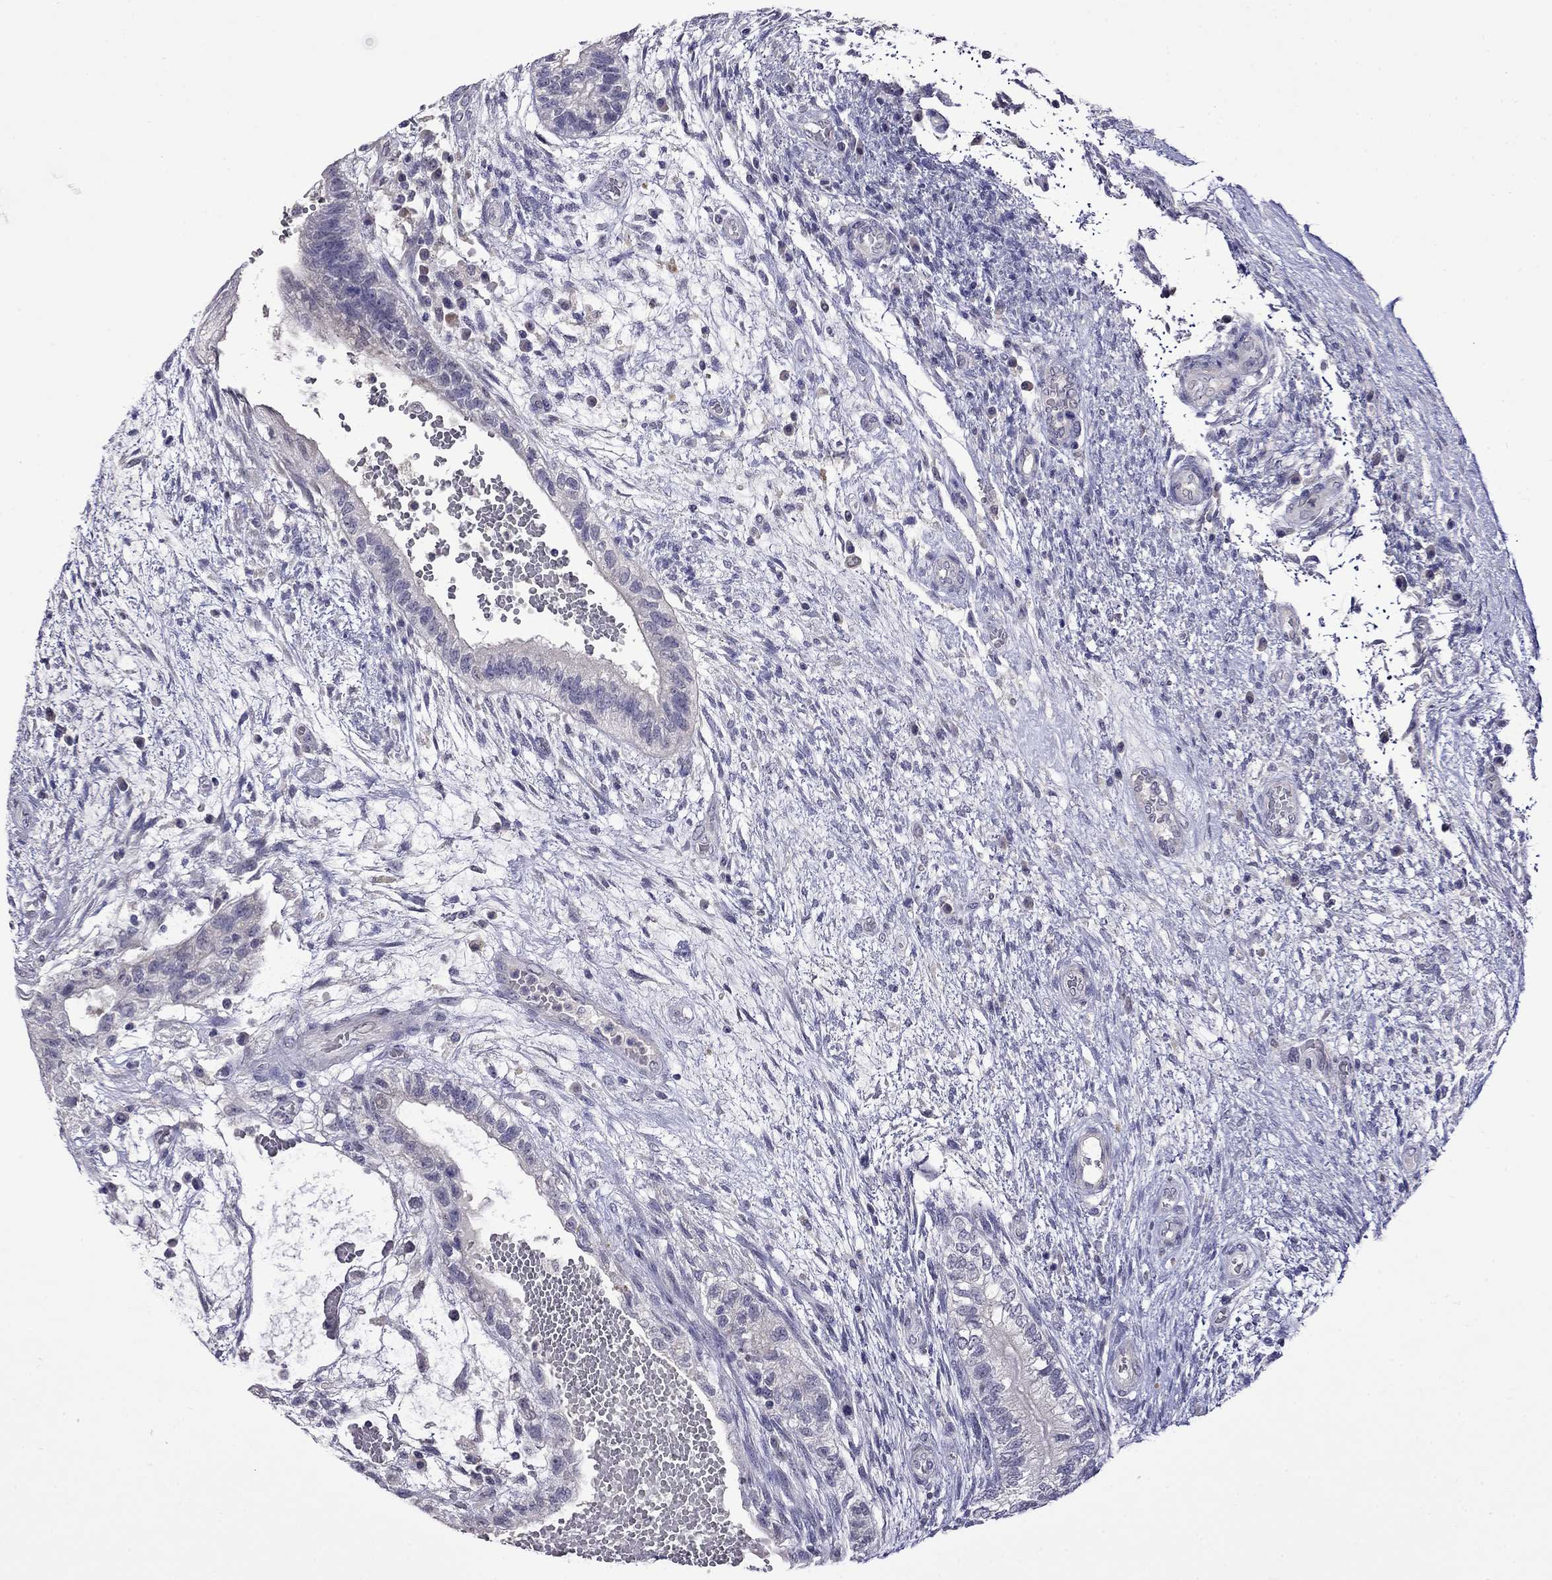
{"staining": {"intensity": "negative", "quantity": "none", "location": "none"}, "tissue": "testis cancer", "cell_type": "Tumor cells", "image_type": "cancer", "snomed": [{"axis": "morphology", "description": "Normal tissue, NOS"}, {"axis": "morphology", "description": "Carcinoma, Embryonal, NOS"}, {"axis": "topography", "description": "Testis"}, {"axis": "topography", "description": "Epididymis"}], "caption": "An immunohistochemistry (IHC) photomicrograph of testis cancer (embryonal carcinoma) is shown. There is no staining in tumor cells of testis cancer (embryonal carcinoma).", "gene": "STAR", "patient": {"sex": "male", "age": 32}}